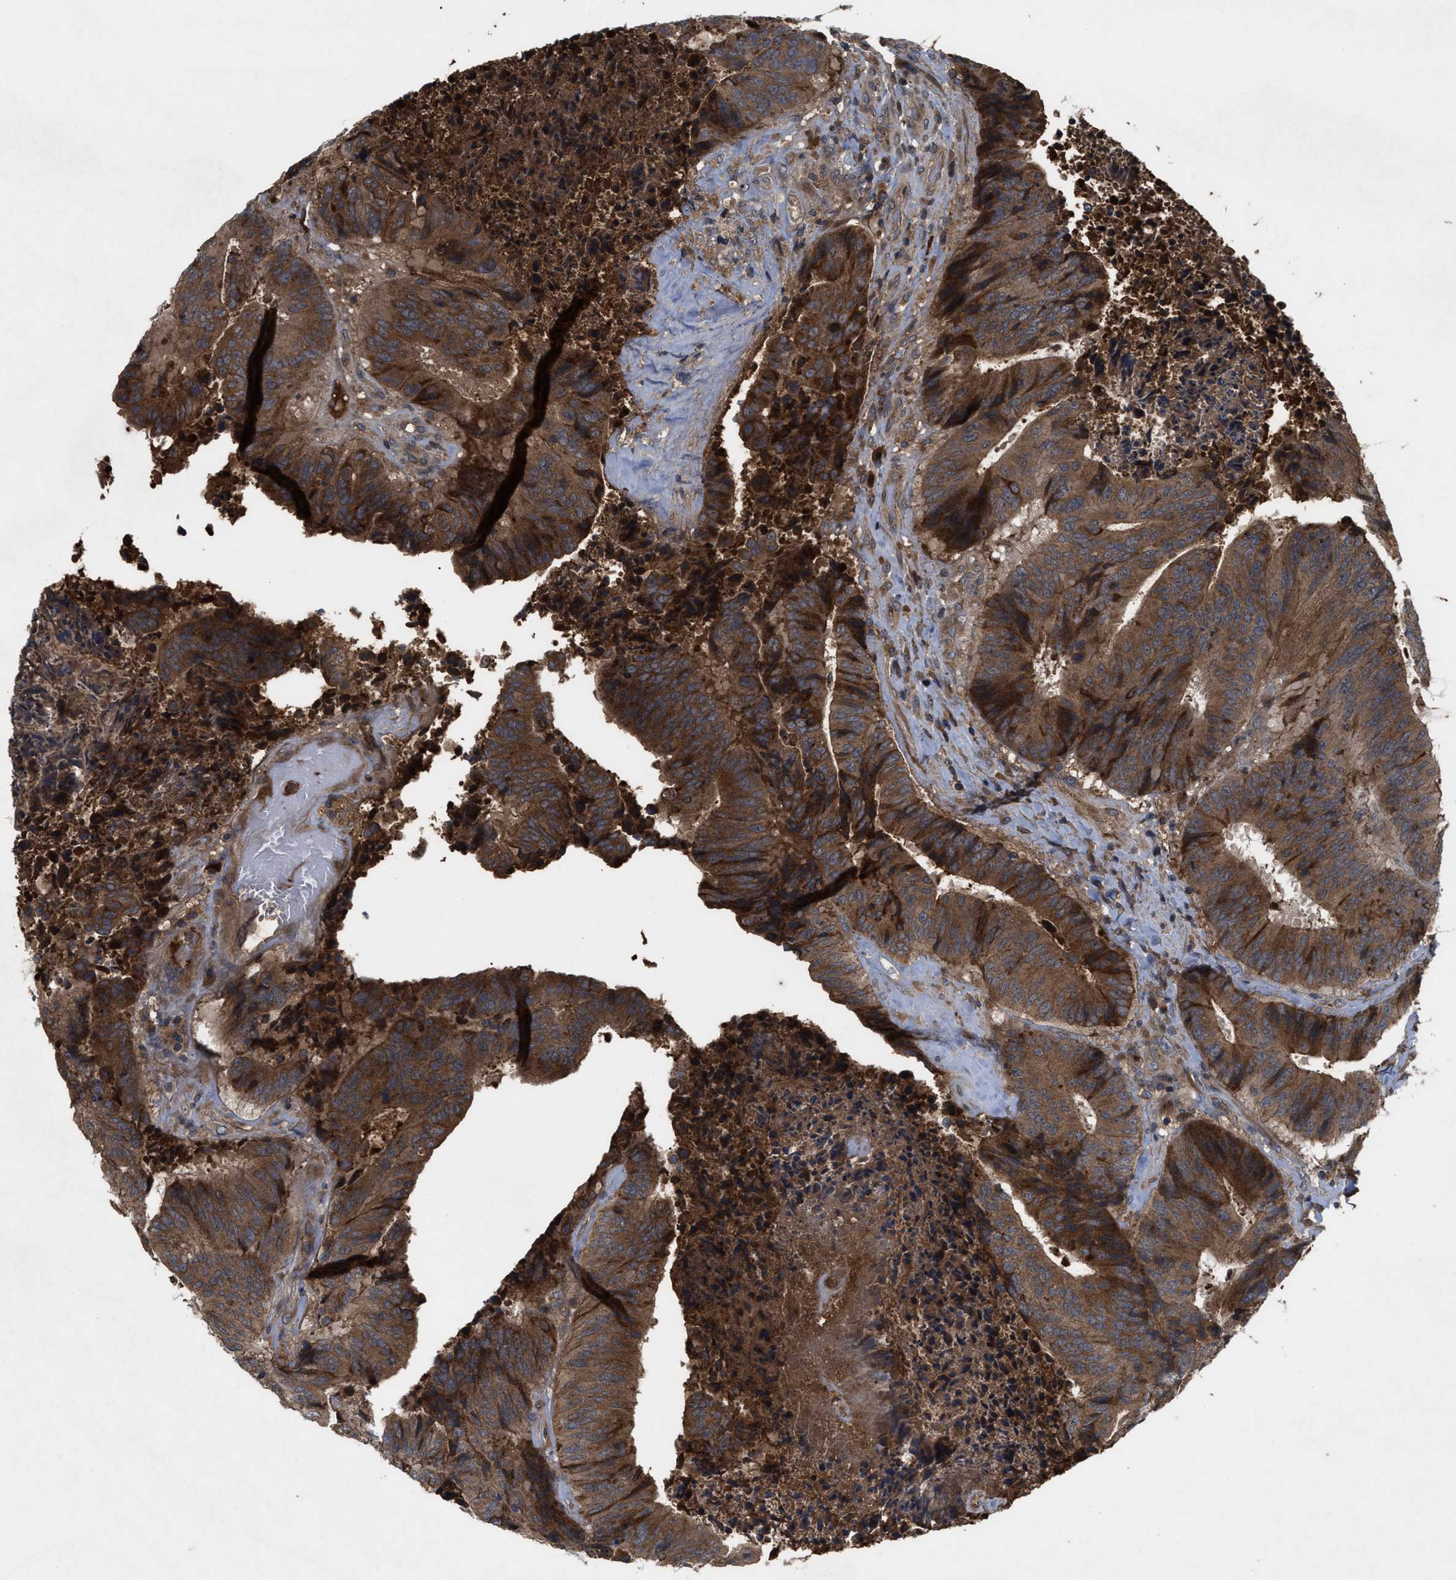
{"staining": {"intensity": "strong", "quantity": ">75%", "location": "cytoplasmic/membranous"}, "tissue": "colorectal cancer", "cell_type": "Tumor cells", "image_type": "cancer", "snomed": [{"axis": "morphology", "description": "Adenocarcinoma, NOS"}, {"axis": "topography", "description": "Rectum"}], "caption": "Immunohistochemistry (IHC) photomicrograph of neoplastic tissue: human colorectal cancer stained using immunohistochemistry displays high levels of strong protein expression localized specifically in the cytoplasmic/membranous of tumor cells, appearing as a cytoplasmic/membranous brown color.", "gene": "RAB2A", "patient": {"sex": "male", "age": 72}}